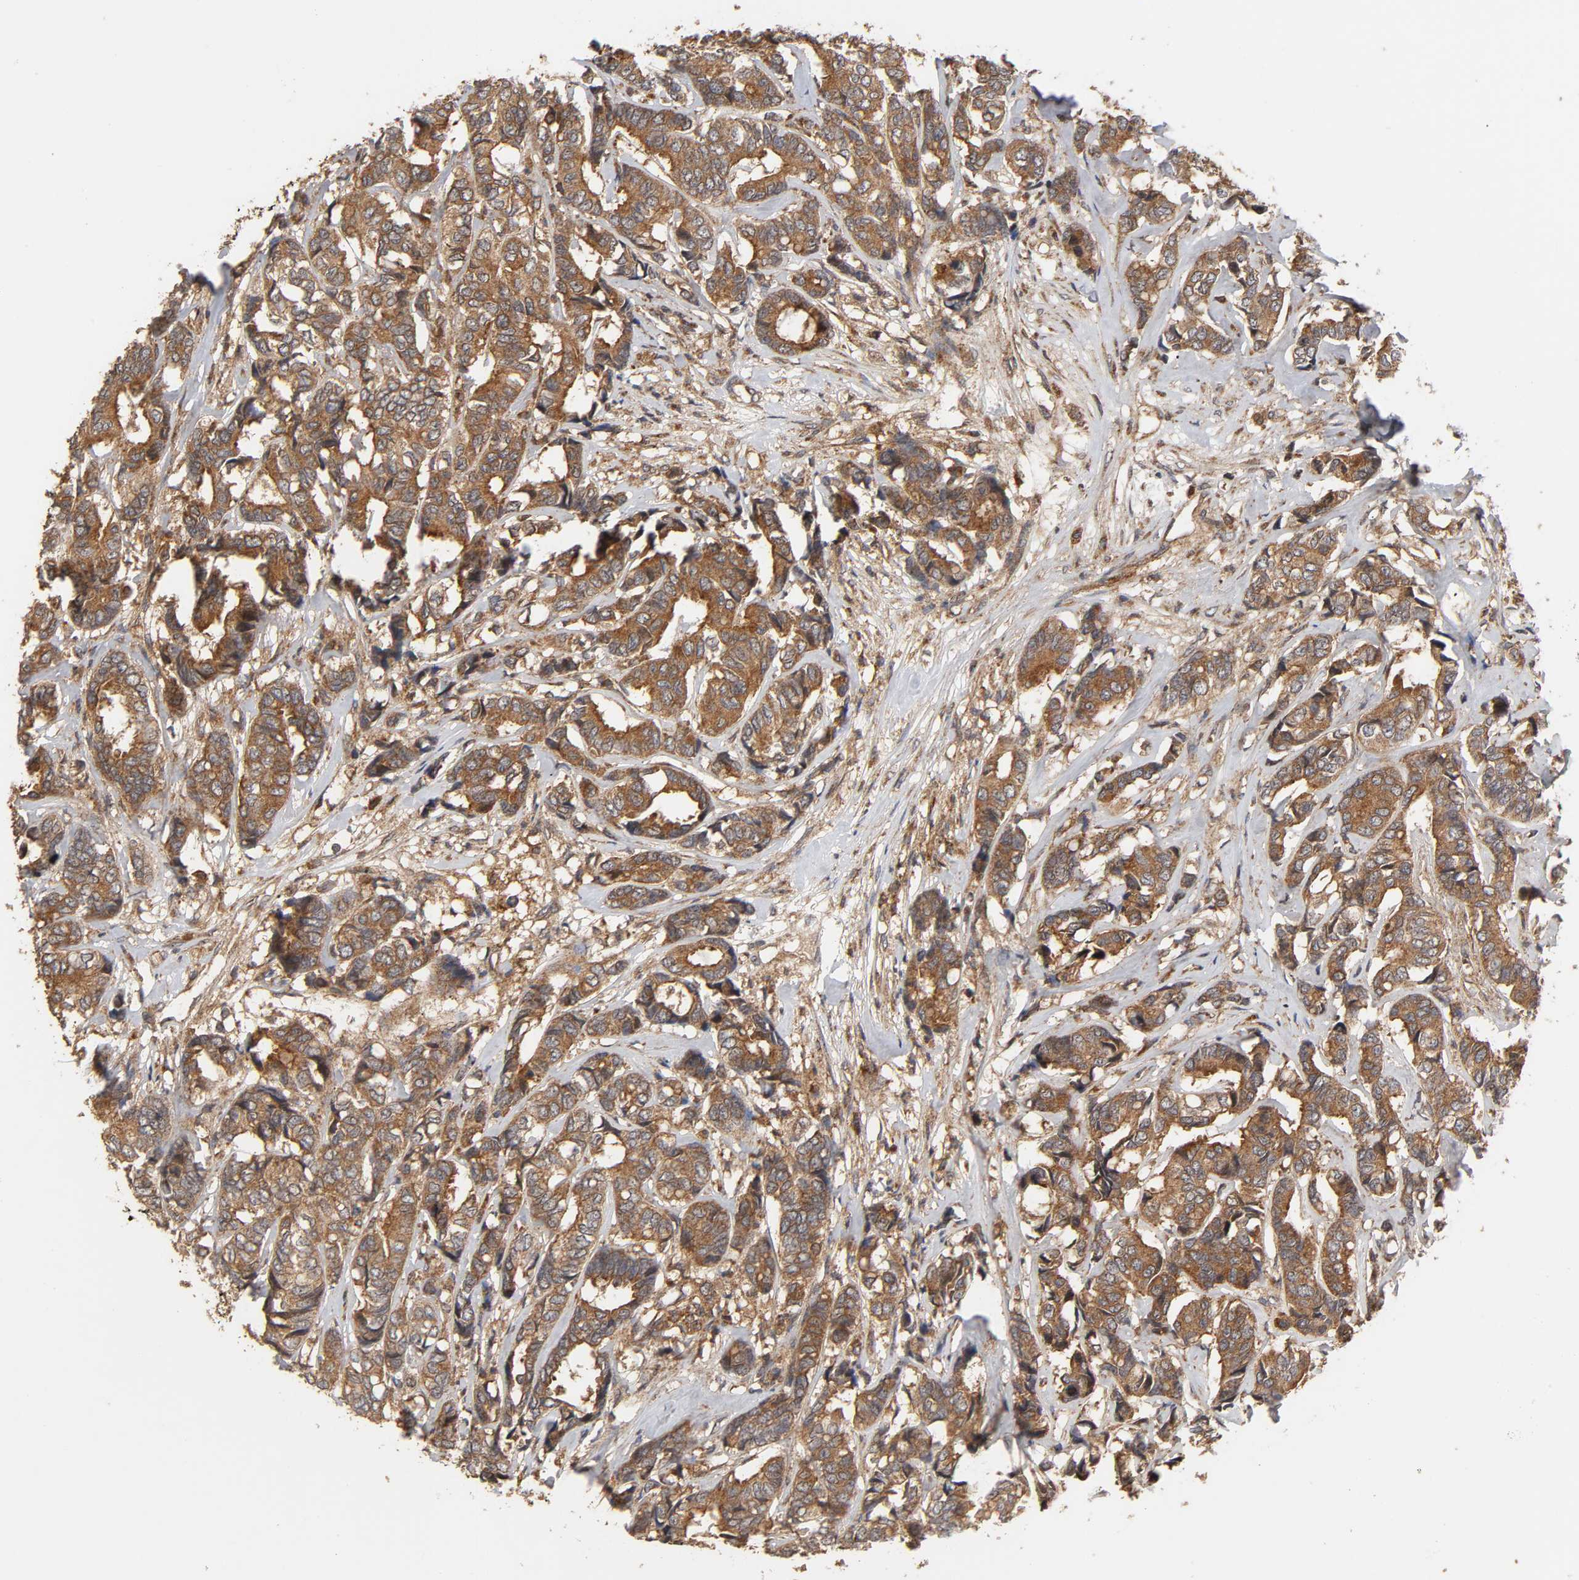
{"staining": {"intensity": "strong", "quantity": ">75%", "location": "cytoplasmic/membranous"}, "tissue": "breast cancer", "cell_type": "Tumor cells", "image_type": "cancer", "snomed": [{"axis": "morphology", "description": "Duct carcinoma"}, {"axis": "topography", "description": "Breast"}], "caption": "A micrograph of human breast cancer (intraductal carcinoma) stained for a protein reveals strong cytoplasmic/membranous brown staining in tumor cells.", "gene": "IKBKB", "patient": {"sex": "female", "age": 87}}